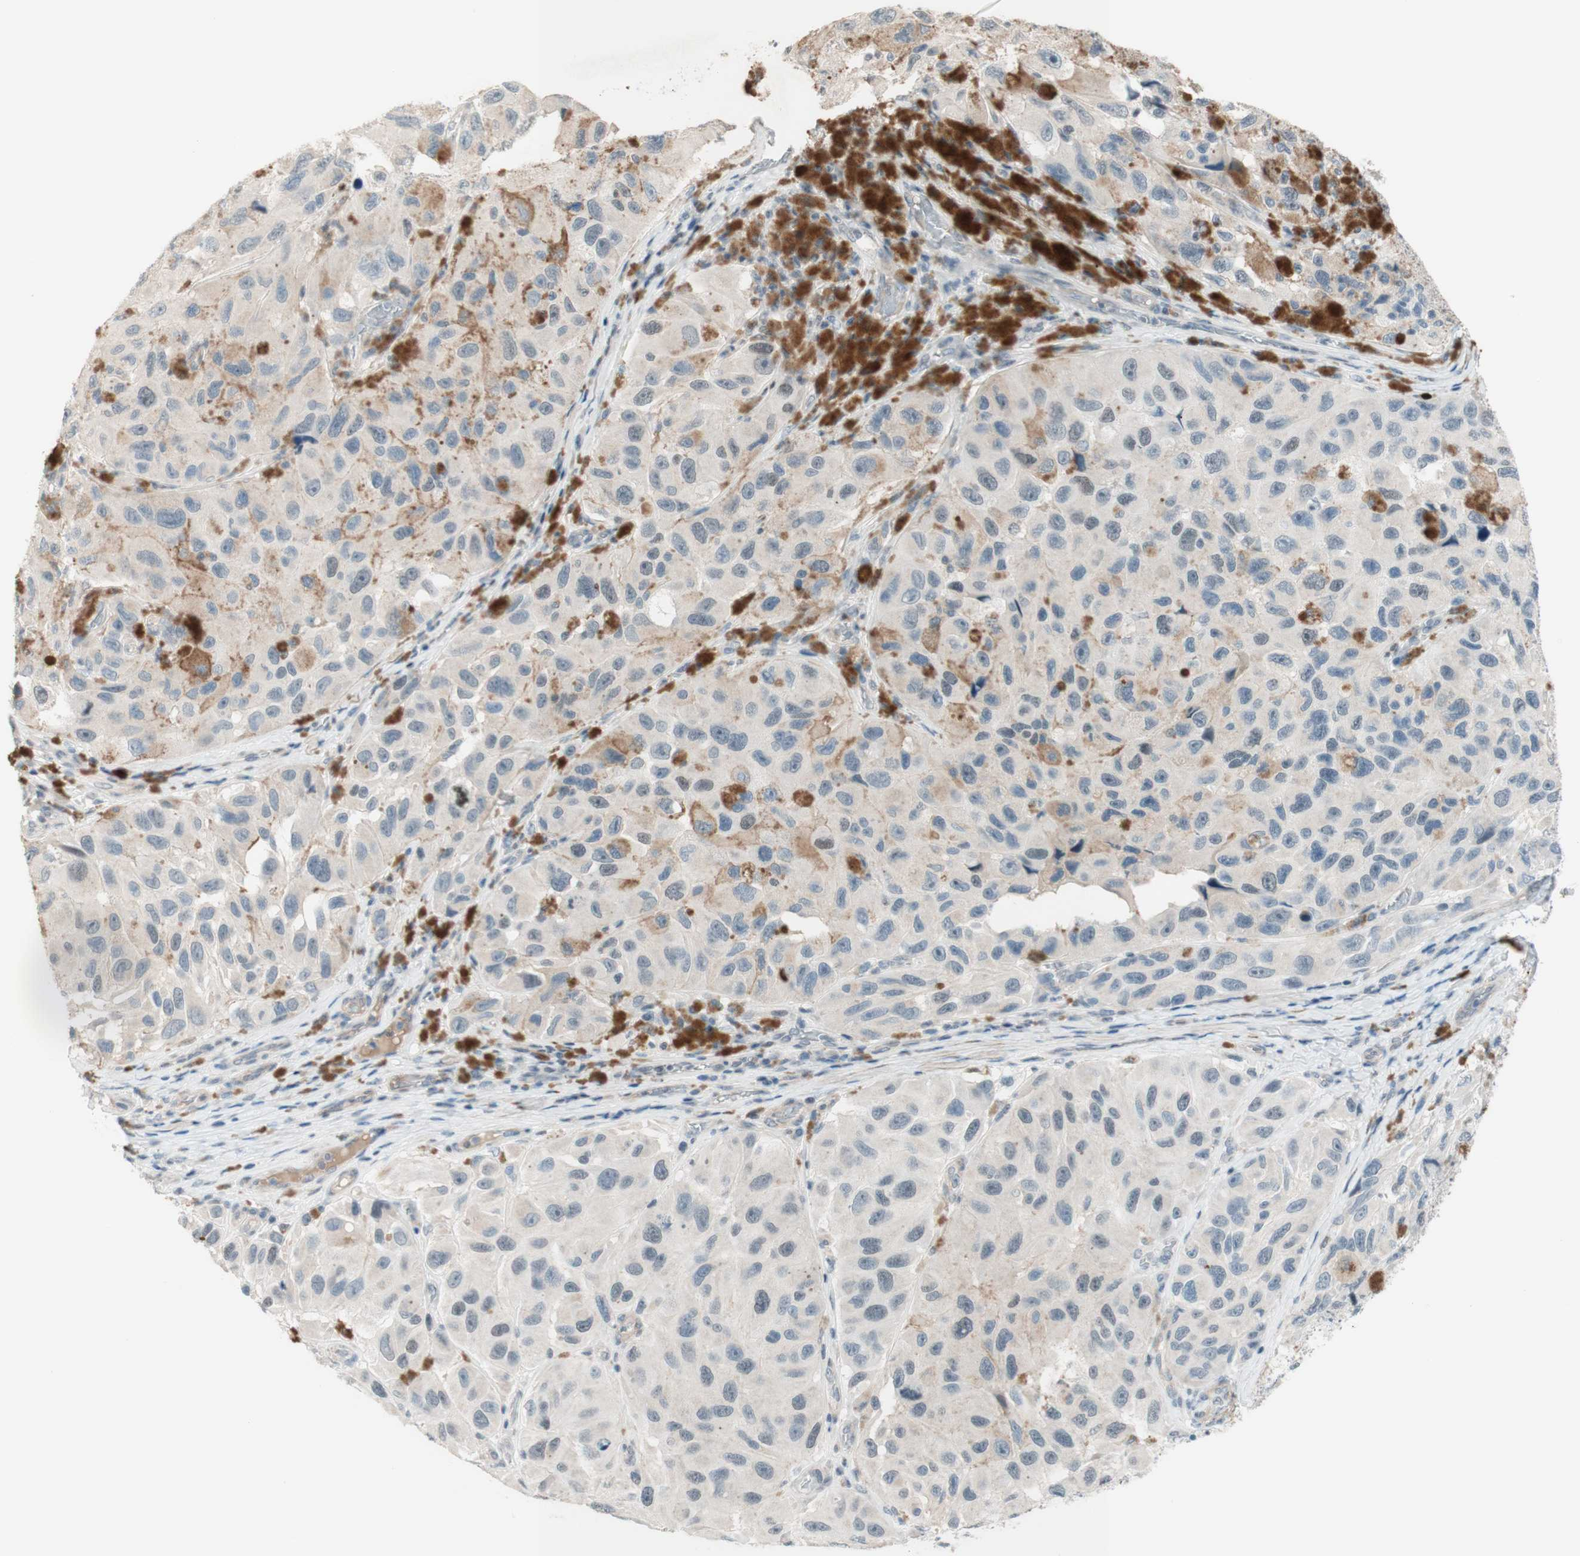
{"staining": {"intensity": "weak", "quantity": "<25%", "location": "cytoplasmic/membranous"}, "tissue": "melanoma", "cell_type": "Tumor cells", "image_type": "cancer", "snomed": [{"axis": "morphology", "description": "Malignant melanoma, NOS"}, {"axis": "topography", "description": "Skin"}], "caption": "An immunohistochemistry image of melanoma is shown. There is no staining in tumor cells of melanoma.", "gene": "JPH1", "patient": {"sex": "female", "age": 73}}